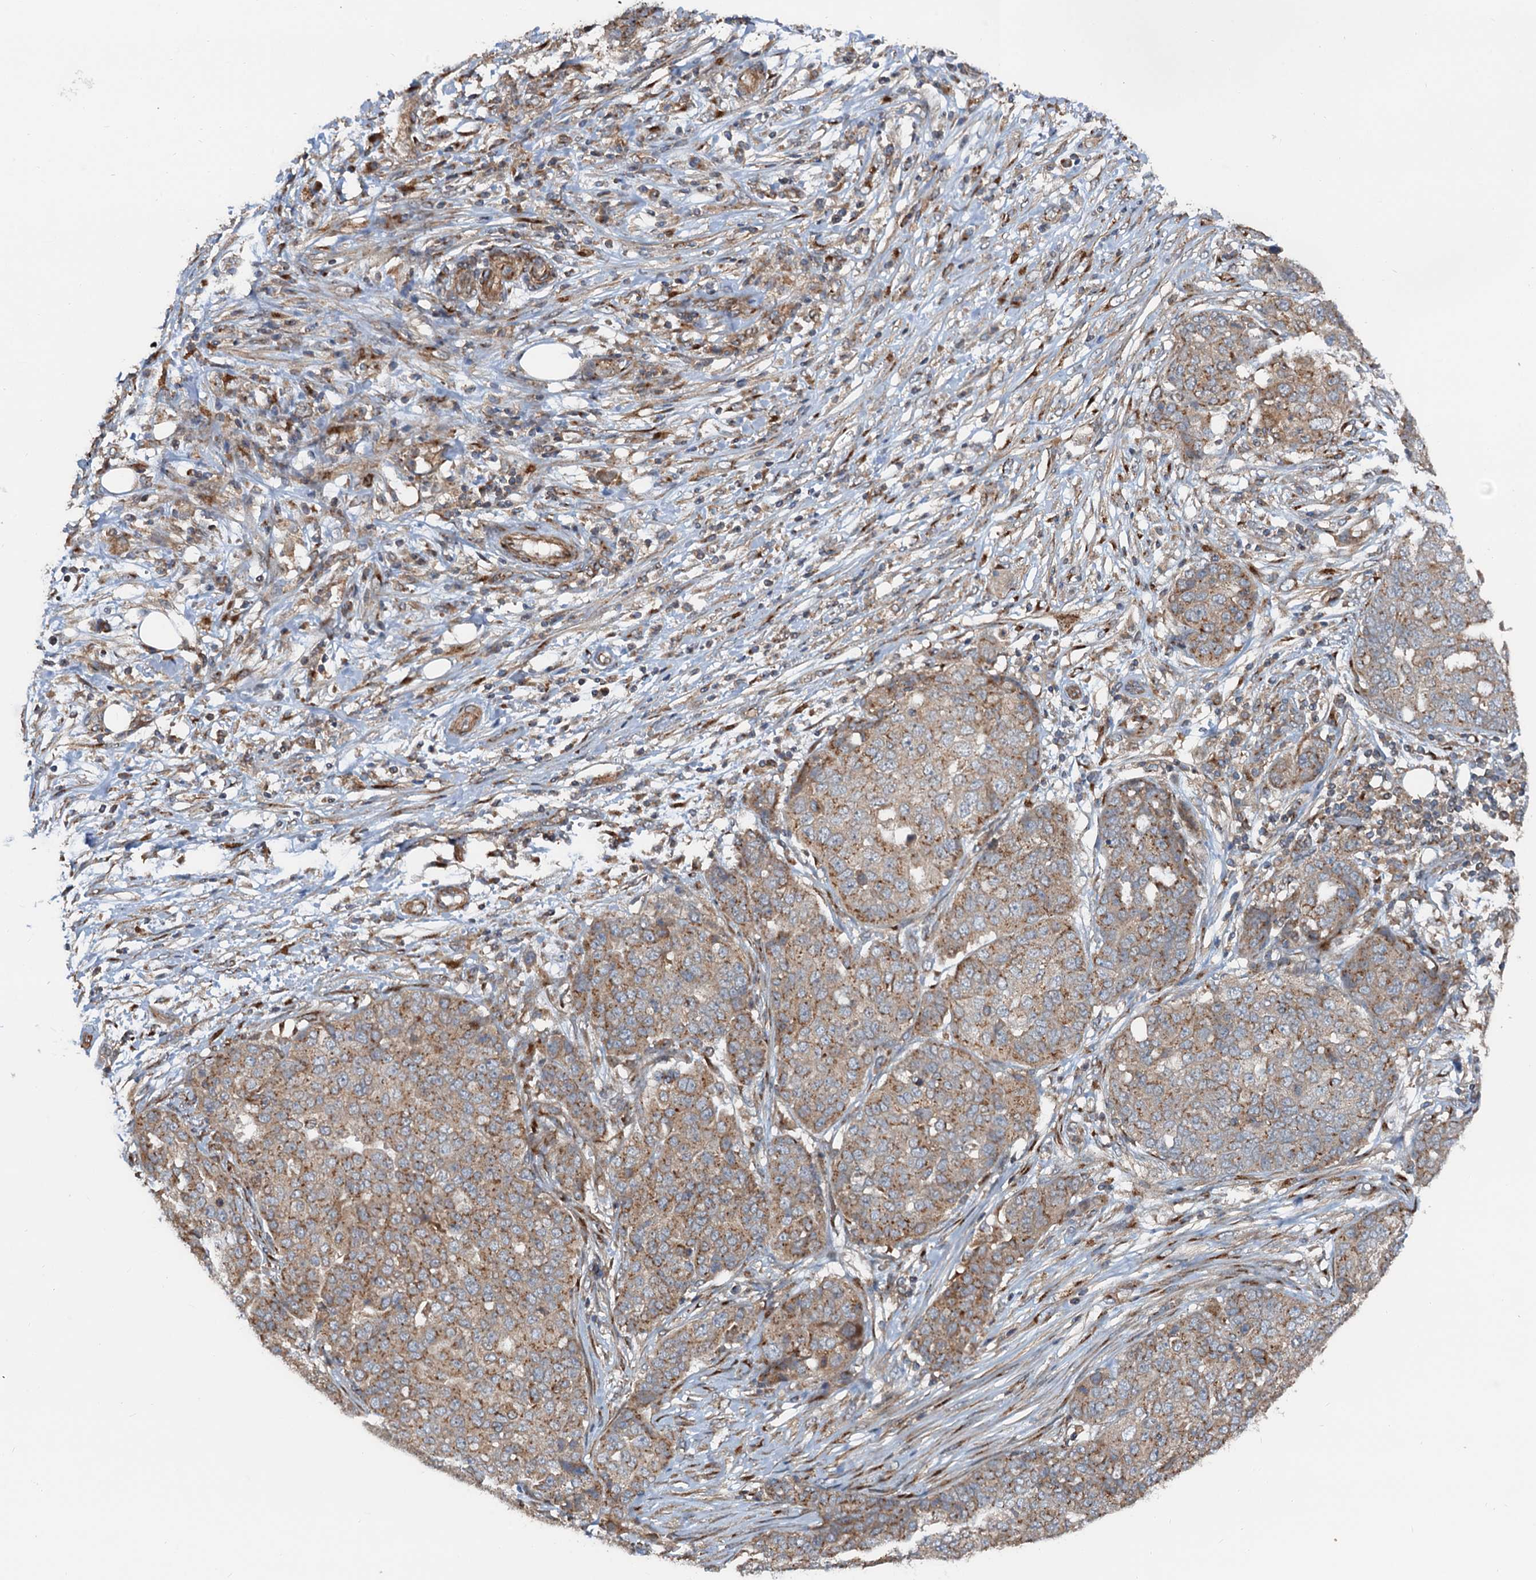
{"staining": {"intensity": "weak", "quantity": ">75%", "location": "cytoplasmic/membranous"}, "tissue": "ovarian cancer", "cell_type": "Tumor cells", "image_type": "cancer", "snomed": [{"axis": "morphology", "description": "Cystadenocarcinoma, serous, NOS"}, {"axis": "topography", "description": "Soft tissue"}, {"axis": "topography", "description": "Ovary"}], "caption": "Protein staining demonstrates weak cytoplasmic/membranous expression in about >75% of tumor cells in ovarian serous cystadenocarcinoma.", "gene": "ANKRD26", "patient": {"sex": "female", "age": 57}}